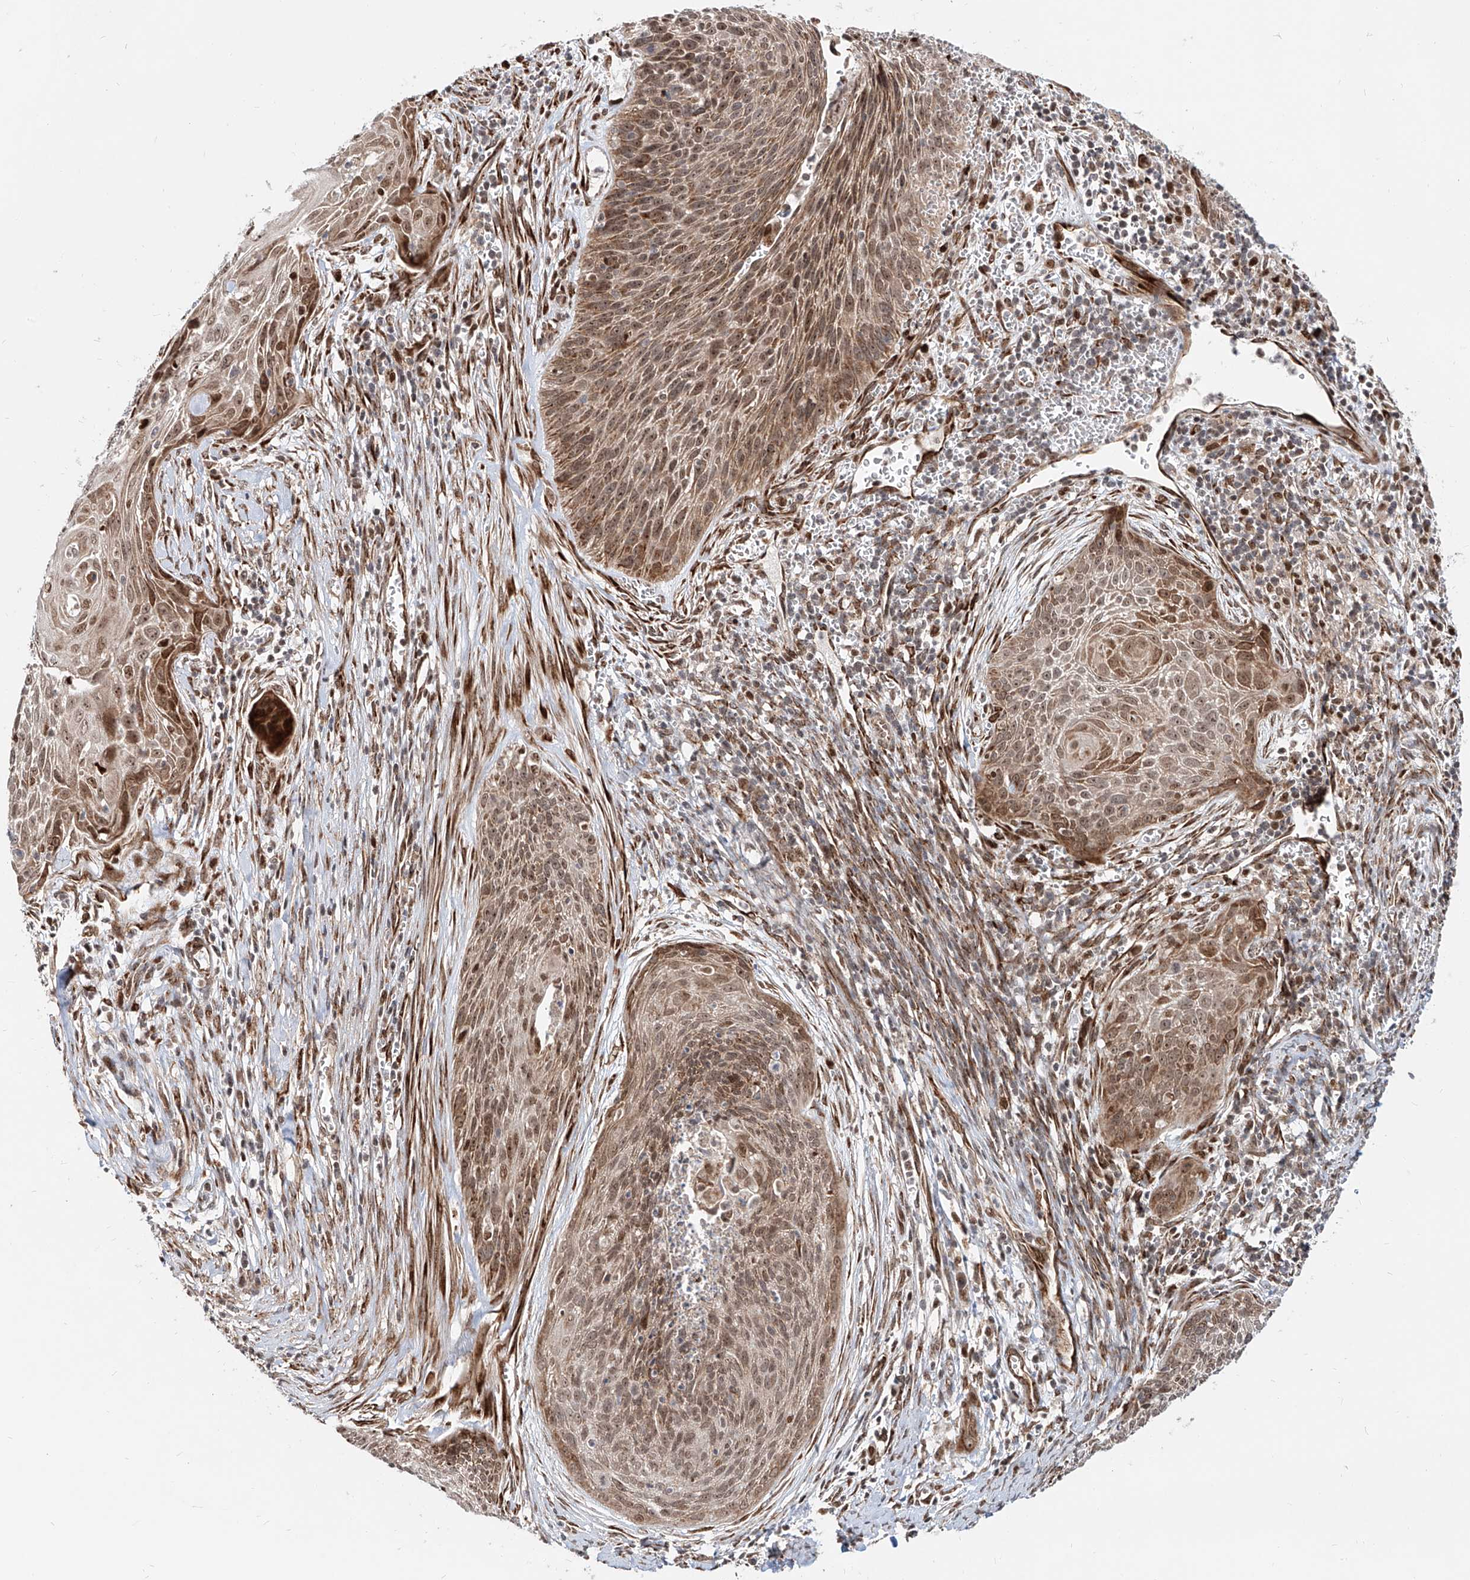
{"staining": {"intensity": "moderate", "quantity": ">75%", "location": "cytoplasmic/membranous,nuclear"}, "tissue": "cervical cancer", "cell_type": "Tumor cells", "image_type": "cancer", "snomed": [{"axis": "morphology", "description": "Squamous cell carcinoma, NOS"}, {"axis": "topography", "description": "Cervix"}], "caption": "Immunohistochemistry micrograph of neoplastic tissue: cervical cancer stained using IHC displays medium levels of moderate protein expression localized specifically in the cytoplasmic/membranous and nuclear of tumor cells, appearing as a cytoplasmic/membranous and nuclear brown color.", "gene": "ZNF710", "patient": {"sex": "female", "age": 55}}